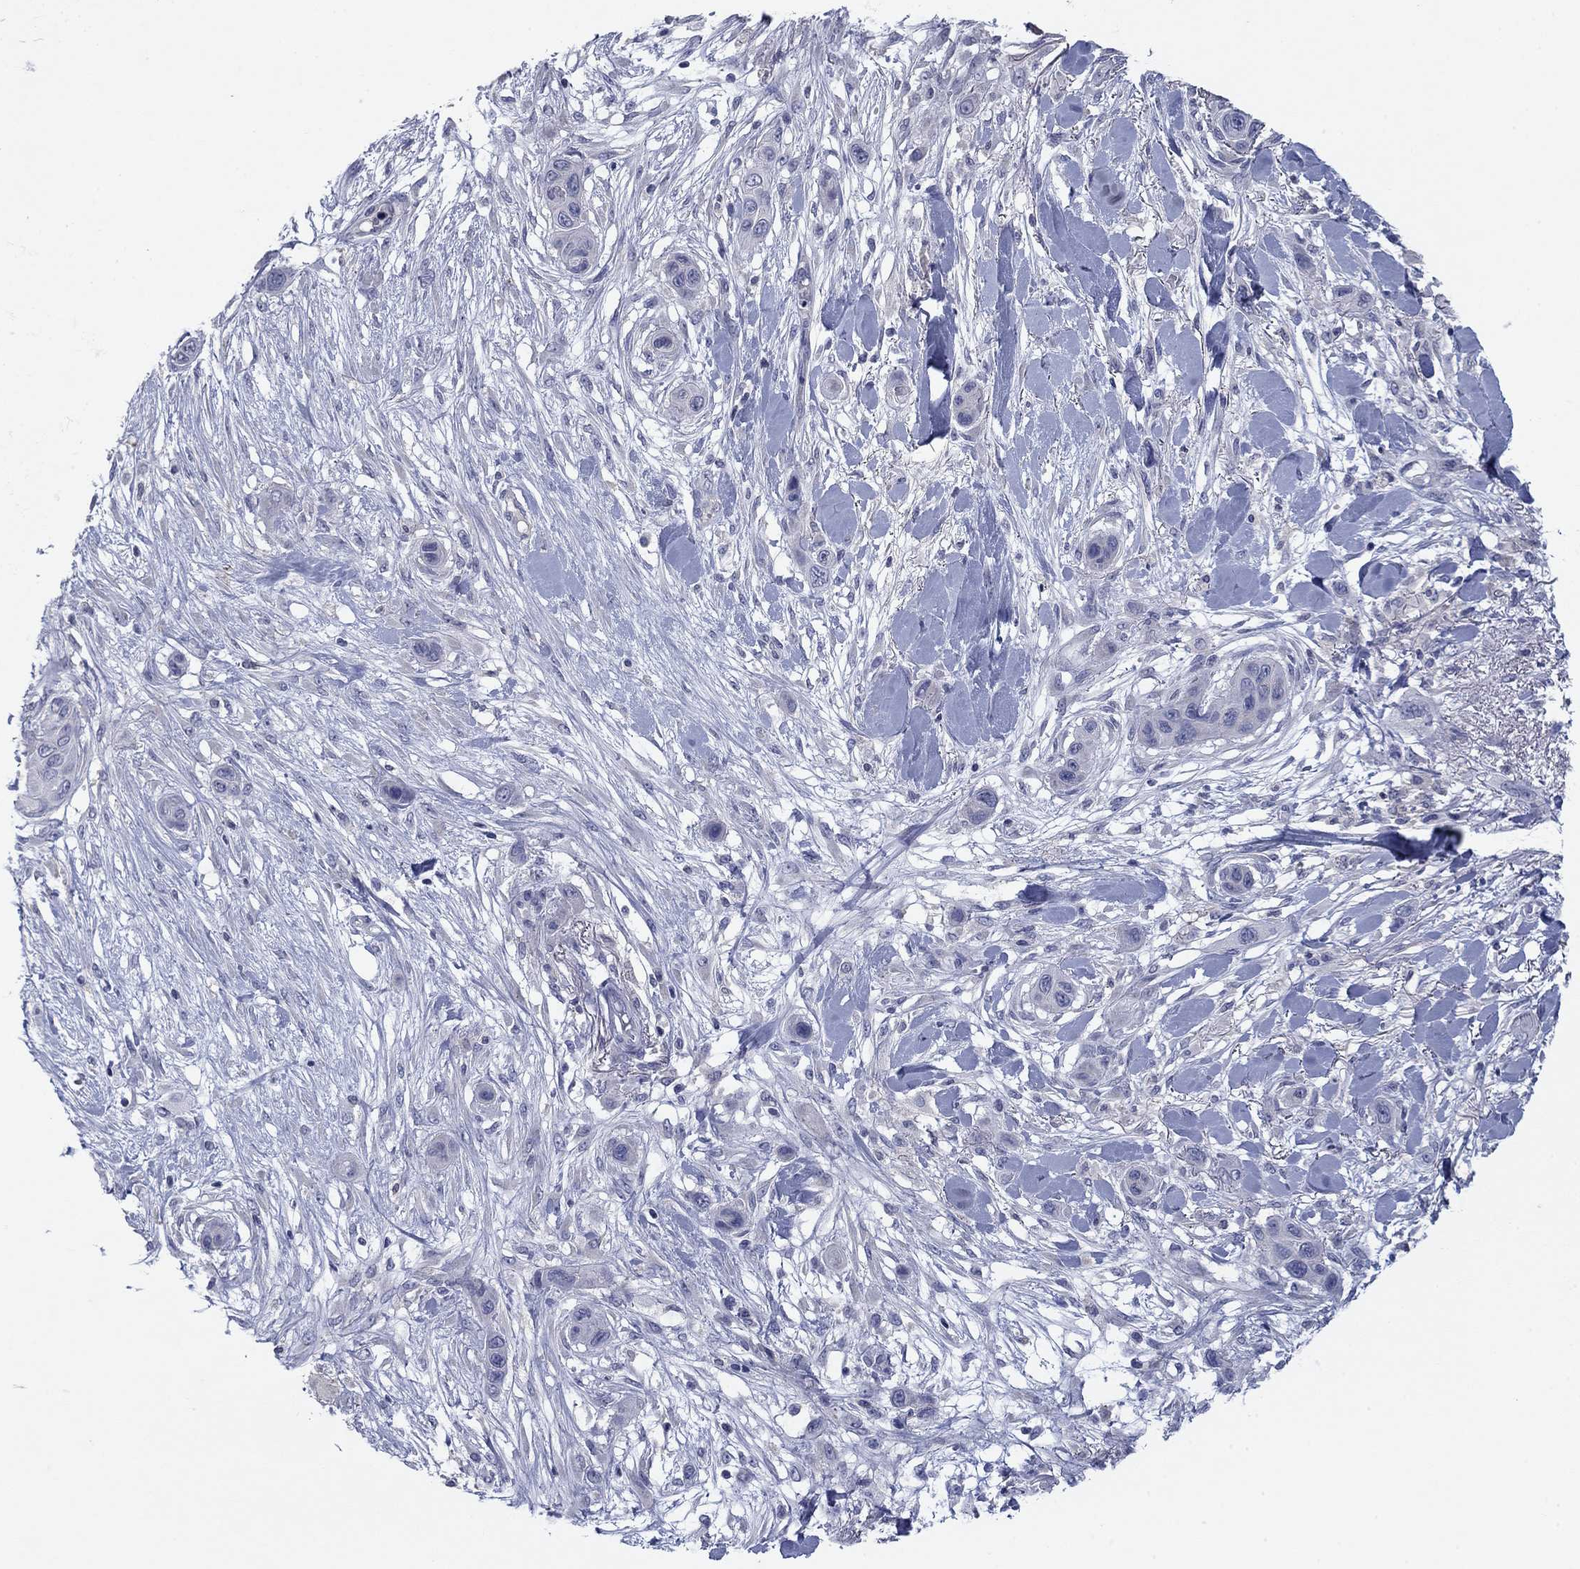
{"staining": {"intensity": "negative", "quantity": "none", "location": "none"}, "tissue": "skin cancer", "cell_type": "Tumor cells", "image_type": "cancer", "snomed": [{"axis": "morphology", "description": "Squamous cell carcinoma, NOS"}, {"axis": "topography", "description": "Skin"}], "caption": "Tumor cells show no significant protein expression in skin squamous cell carcinoma. Brightfield microscopy of immunohistochemistry (IHC) stained with DAB (brown) and hematoxylin (blue), captured at high magnification.", "gene": "CNTNAP4", "patient": {"sex": "male", "age": 79}}